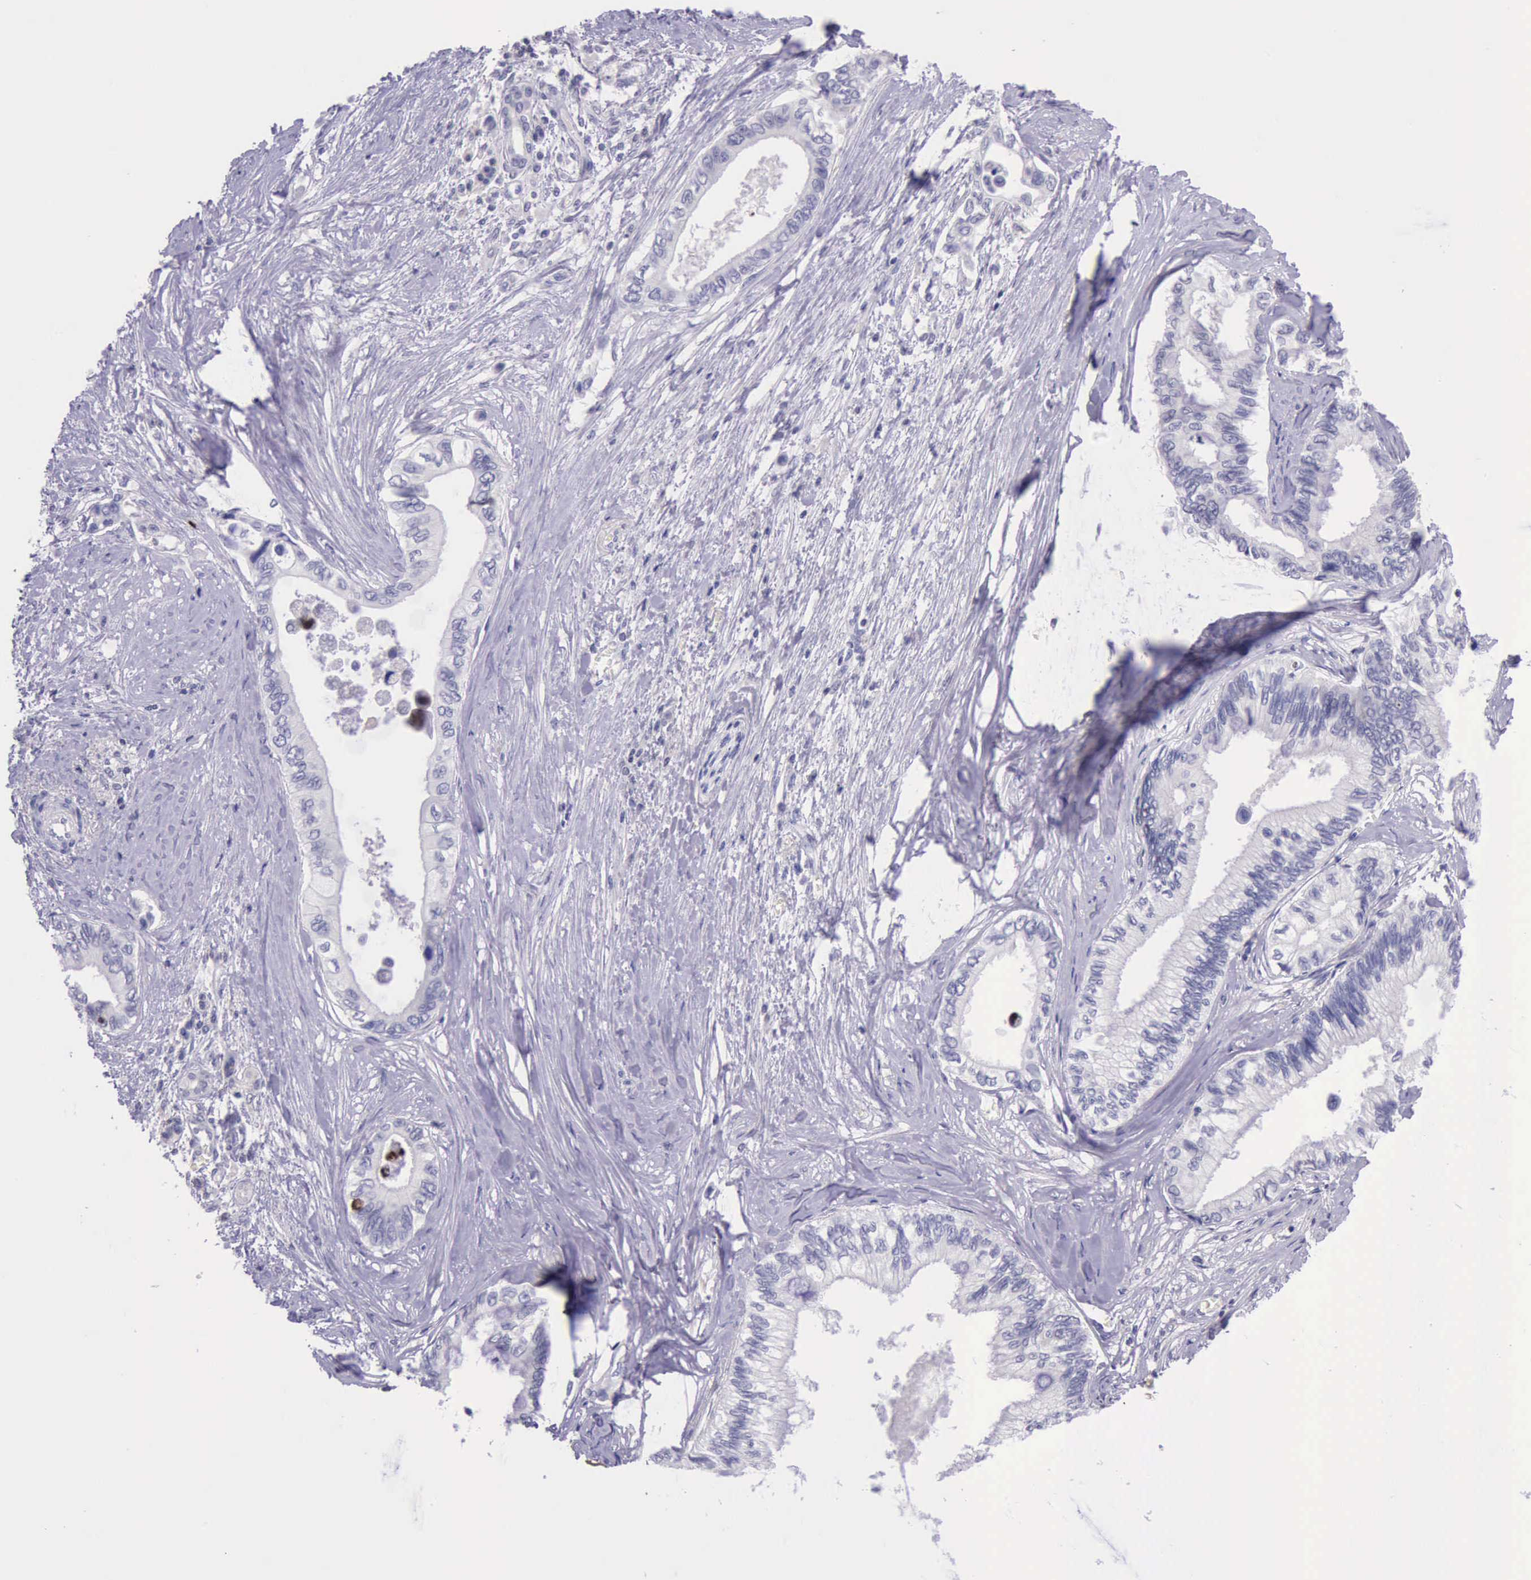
{"staining": {"intensity": "negative", "quantity": "none", "location": "none"}, "tissue": "pancreatic cancer", "cell_type": "Tumor cells", "image_type": "cancer", "snomed": [{"axis": "morphology", "description": "Adenocarcinoma, NOS"}, {"axis": "topography", "description": "Pancreas"}], "caption": "Tumor cells show no significant staining in adenocarcinoma (pancreatic).", "gene": "PARP1", "patient": {"sex": "female", "age": 66}}